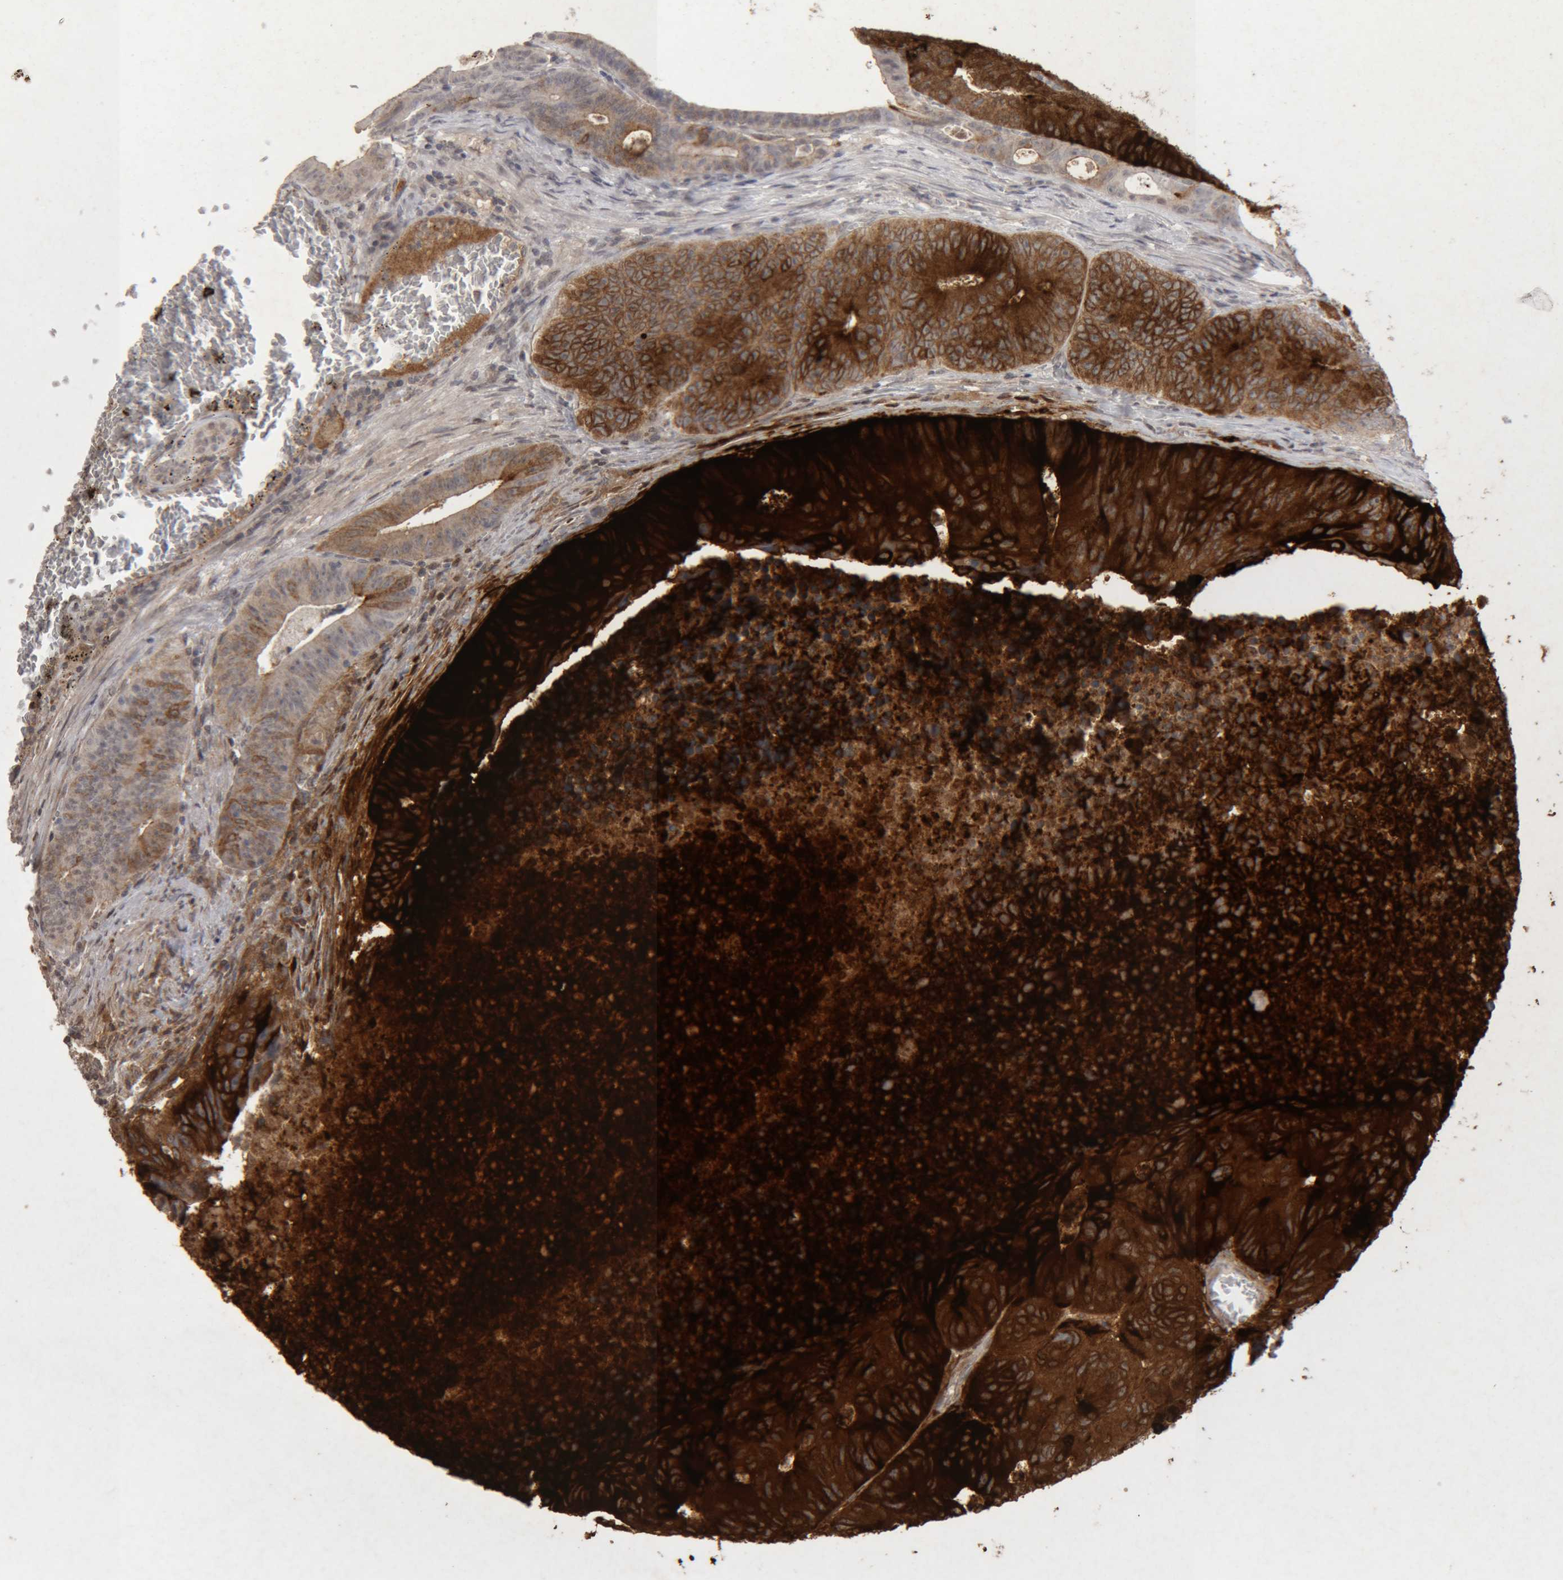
{"staining": {"intensity": "strong", "quantity": ">75%", "location": "cytoplasmic/membranous"}, "tissue": "colorectal cancer", "cell_type": "Tumor cells", "image_type": "cancer", "snomed": [{"axis": "morphology", "description": "Adenocarcinoma, NOS"}, {"axis": "topography", "description": "Colon"}], "caption": "IHC (DAB (3,3'-diaminobenzidine)) staining of human adenocarcinoma (colorectal) displays strong cytoplasmic/membranous protein staining in approximately >75% of tumor cells. (DAB = brown stain, brightfield microscopy at high magnification).", "gene": "MEP1A", "patient": {"sex": "male", "age": 87}}